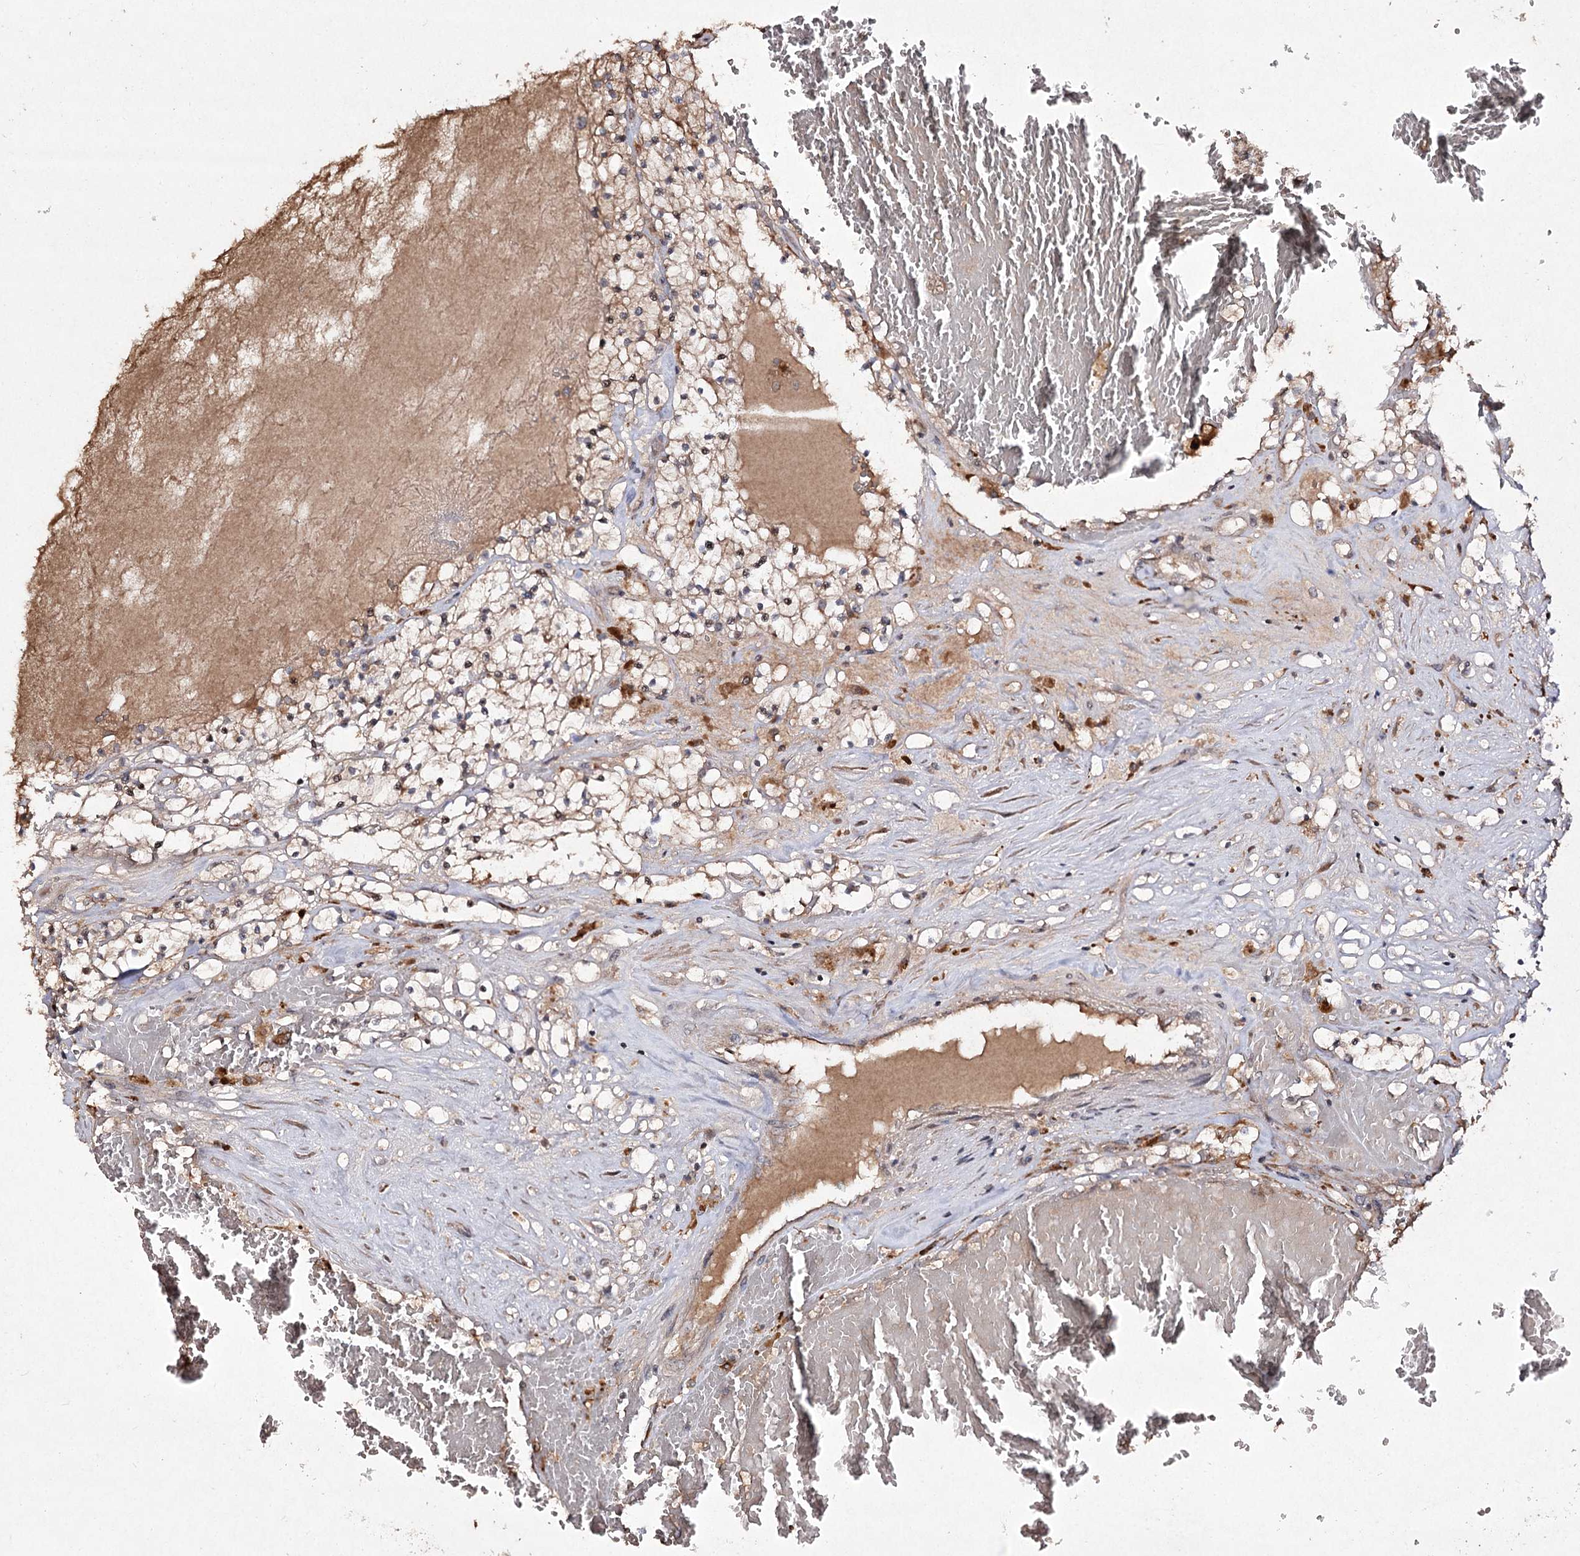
{"staining": {"intensity": "moderate", "quantity": "<25%", "location": "cytoplasmic/membranous"}, "tissue": "renal cancer", "cell_type": "Tumor cells", "image_type": "cancer", "snomed": [{"axis": "morphology", "description": "Normal tissue, NOS"}, {"axis": "morphology", "description": "Adenocarcinoma, NOS"}, {"axis": "topography", "description": "Kidney"}], "caption": "This micrograph displays IHC staining of human adenocarcinoma (renal), with low moderate cytoplasmic/membranous positivity in about <25% of tumor cells.", "gene": "FANCL", "patient": {"sex": "male", "age": 68}}